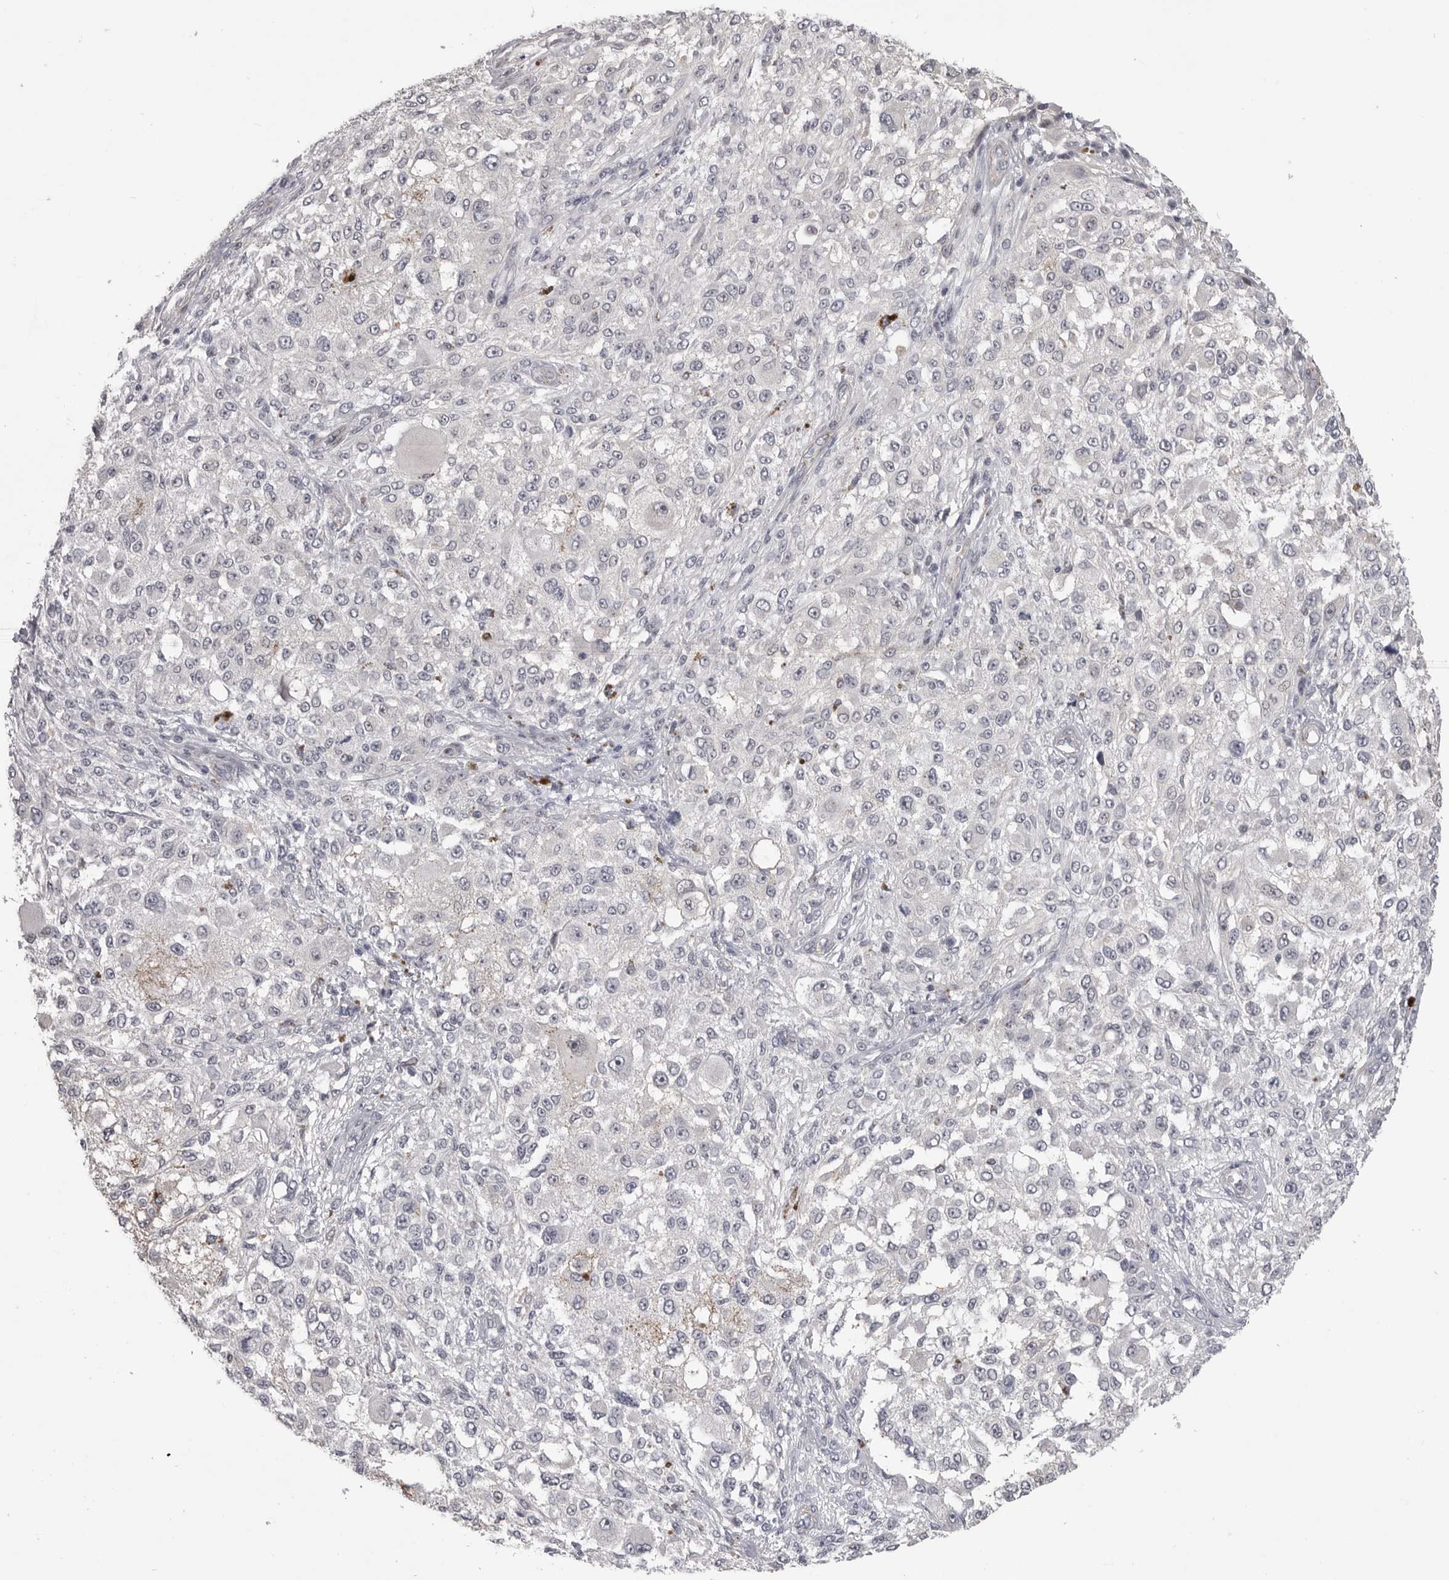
{"staining": {"intensity": "negative", "quantity": "none", "location": "none"}, "tissue": "melanoma", "cell_type": "Tumor cells", "image_type": "cancer", "snomed": [{"axis": "morphology", "description": "Necrosis, NOS"}, {"axis": "morphology", "description": "Malignant melanoma, NOS"}, {"axis": "topography", "description": "Skin"}], "caption": "This image is of melanoma stained with immunohistochemistry (IHC) to label a protein in brown with the nuclei are counter-stained blue. There is no positivity in tumor cells. (Brightfield microscopy of DAB immunohistochemistry at high magnification).", "gene": "PLEKHF1", "patient": {"sex": "female", "age": 87}}